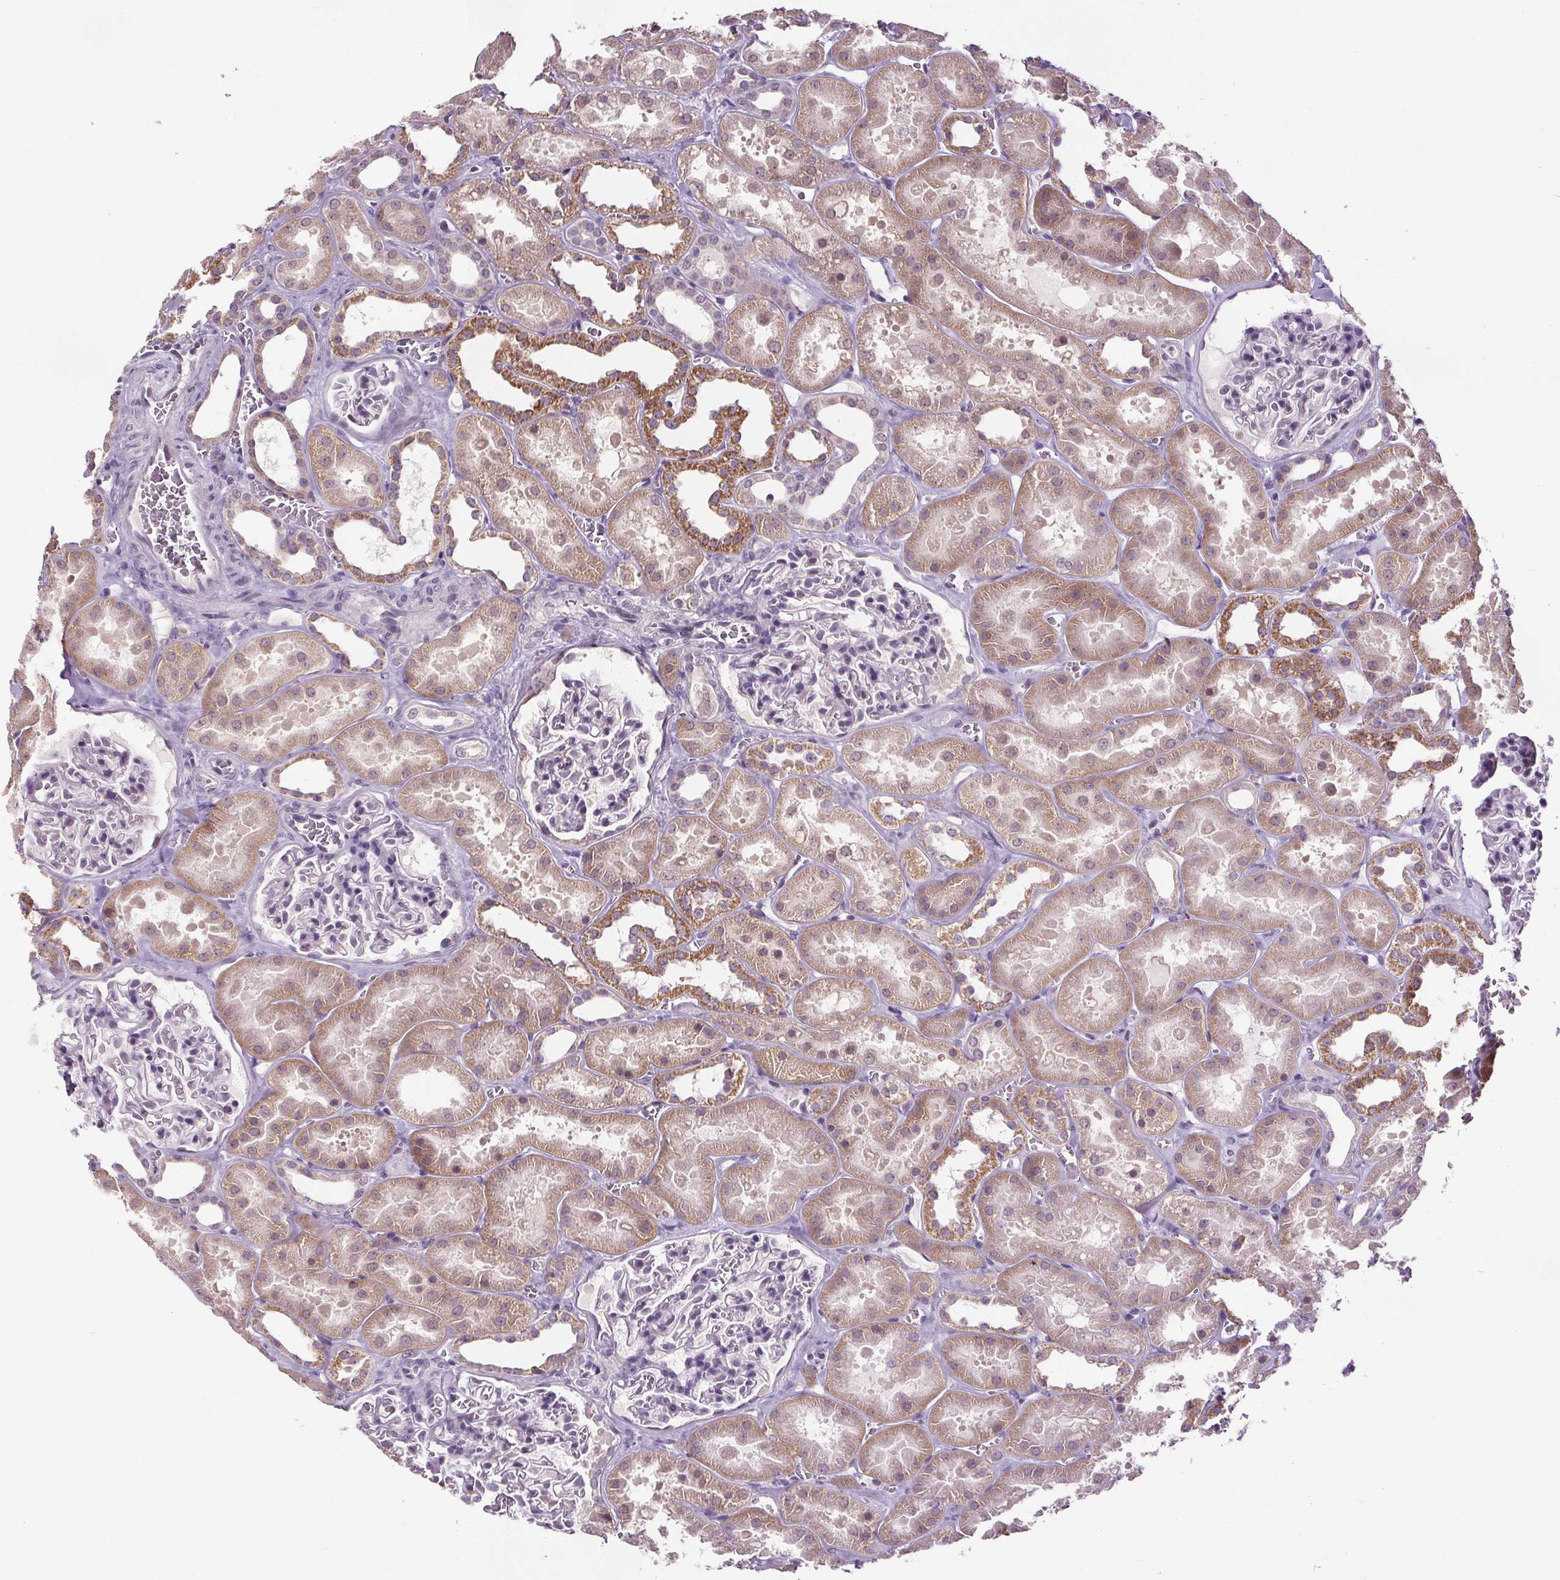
{"staining": {"intensity": "negative", "quantity": "none", "location": "none"}, "tissue": "kidney", "cell_type": "Cells in glomeruli", "image_type": "normal", "snomed": [{"axis": "morphology", "description": "Normal tissue, NOS"}, {"axis": "topography", "description": "Kidney"}], "caption": "The image exhibits no significant staining in cells in glomeruli of kidney.", "gene": "SLC2A9", "patient": {"sex": "female", "age": 41}}